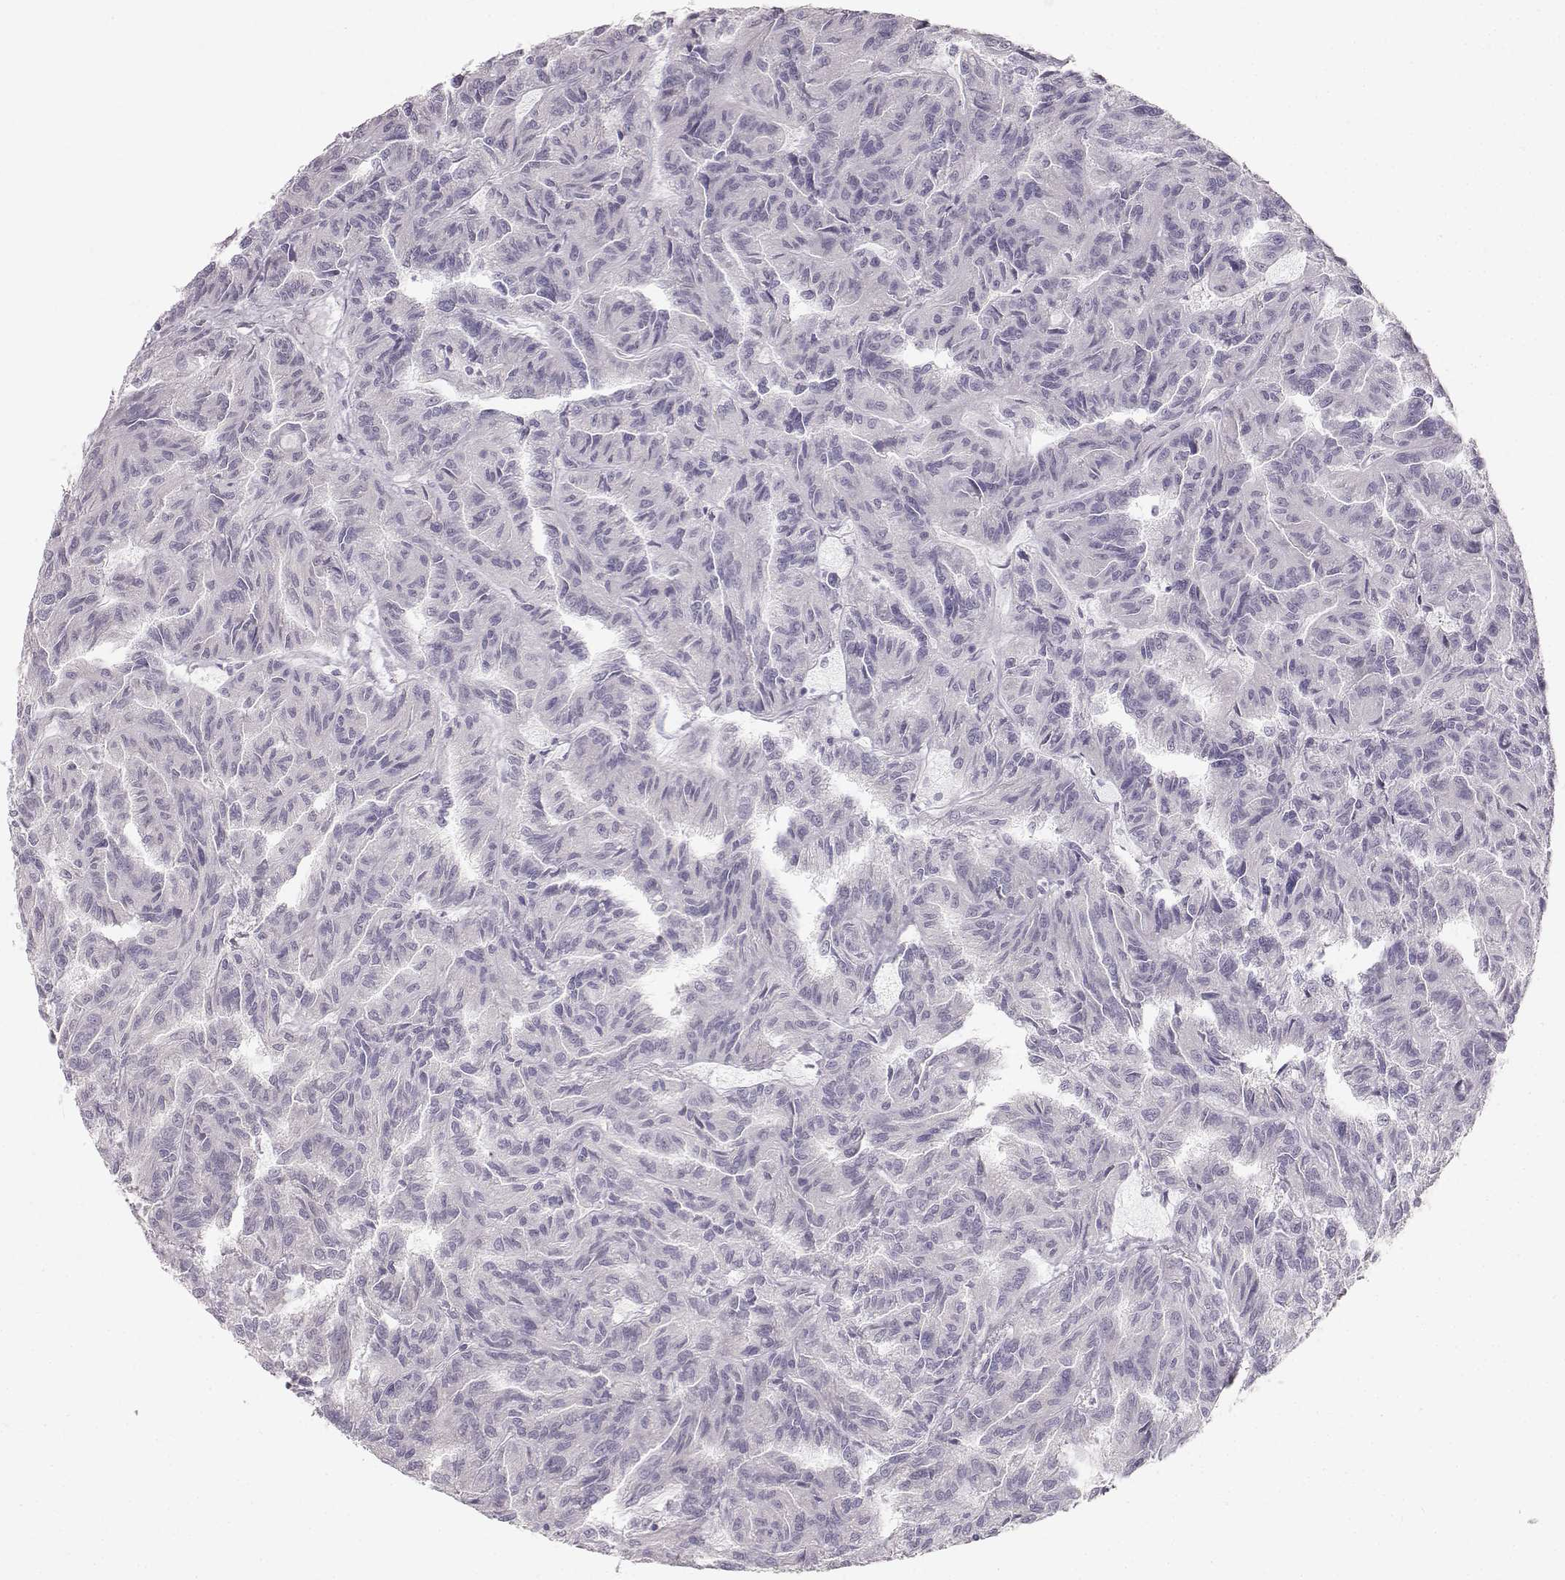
{"staining": {"intensity": "negative", "quantity": "none", "location": "none"}, "tissue": "renal cancer", "cell_type": "Tumor cells", "image_type": "cancer", "snomed": [{"axis": "morphology", "description": "Adenocarcinoma, NOS"}, {"axis": "topography", "description": "Kidney"}], "caption": "This is a micrograph of immunohistochemistry (IHC) staining of renal cancer (adenocarcinoma), which shows no positivity in tumor cells.", "gene": "OIP5", "patient": {"sex": "male", "age": 79}}